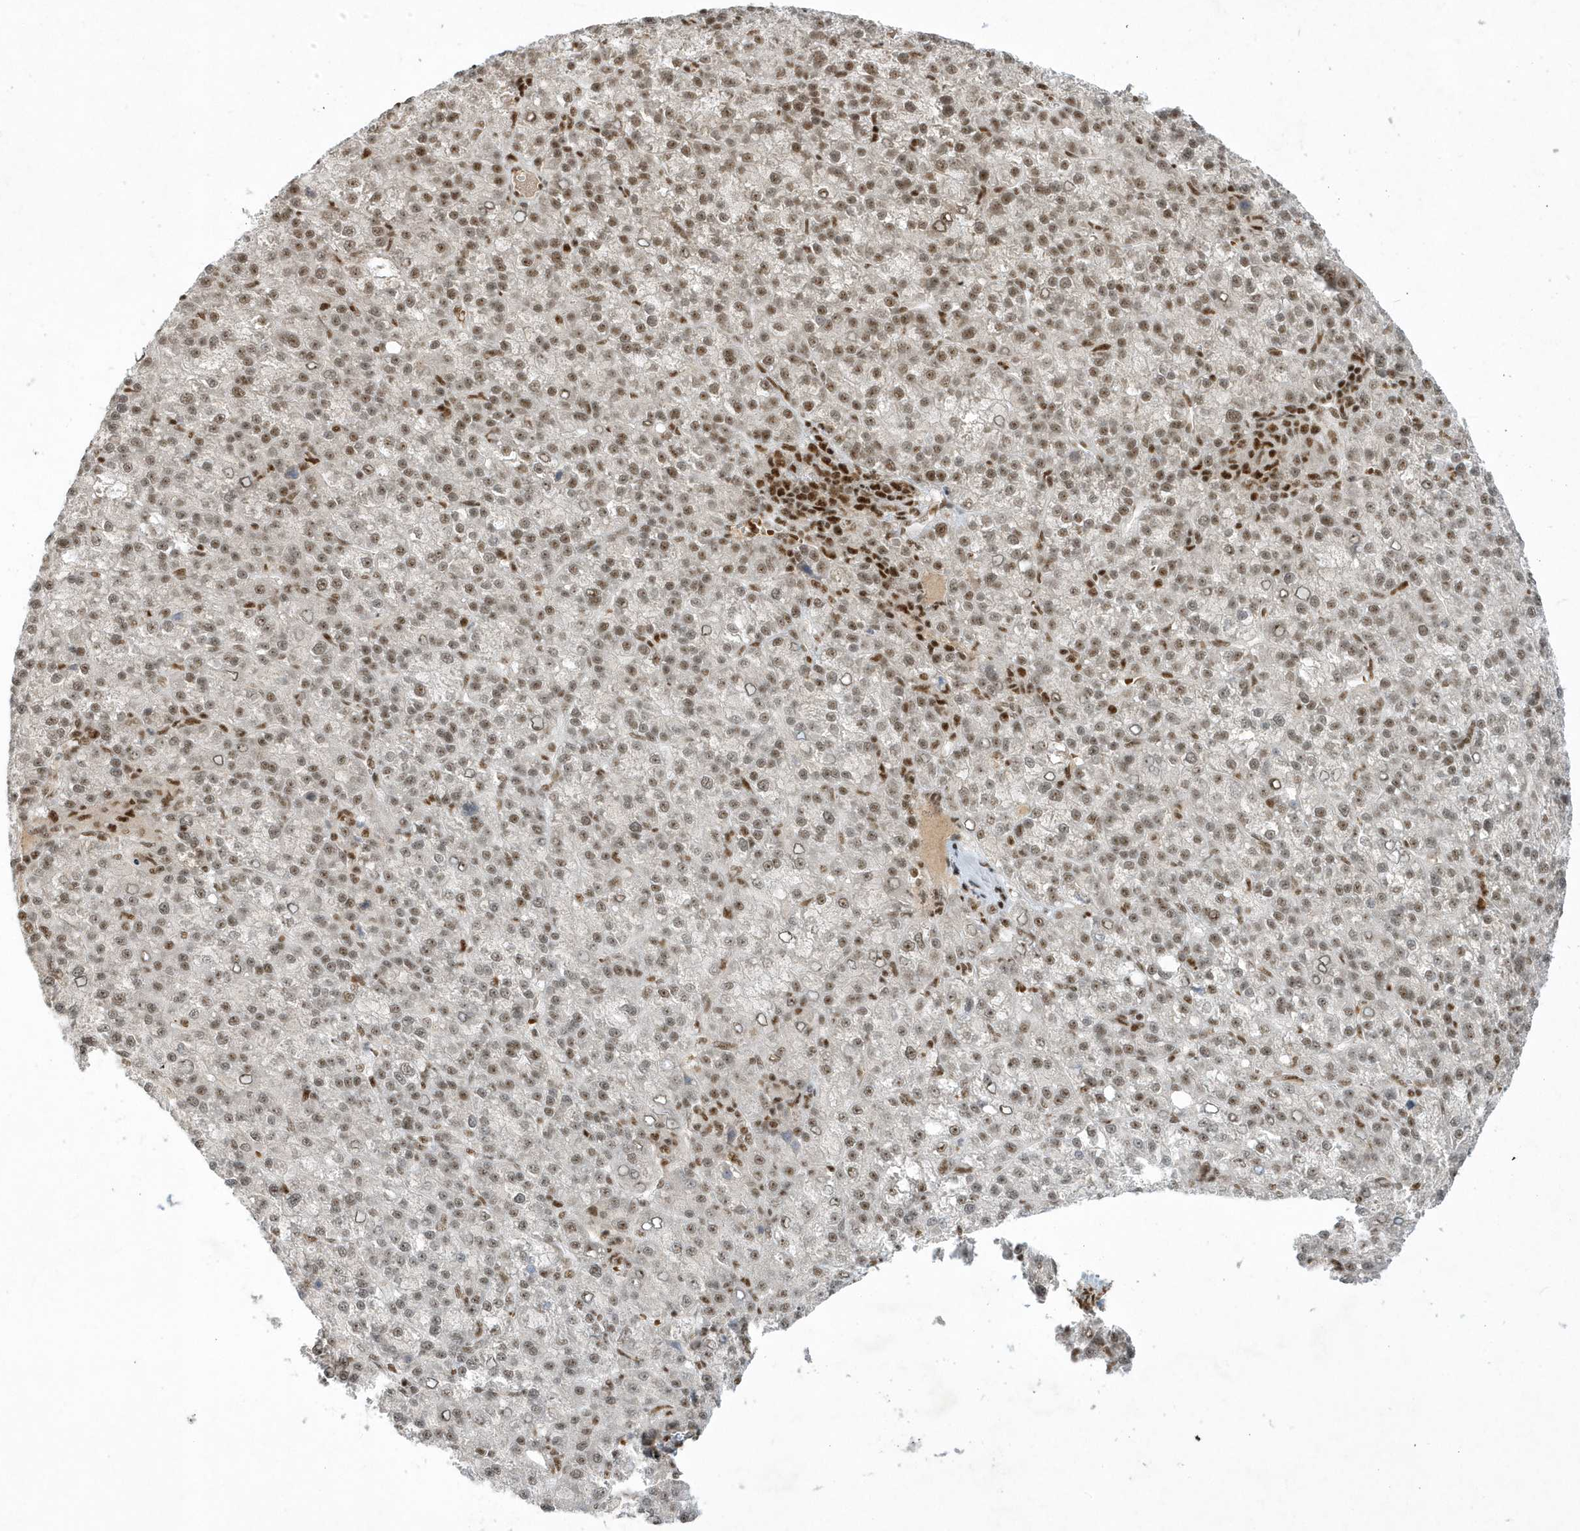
{"staining": {"intensity": "moderate", "quantity": "25%-75%", "location": "nuclear"}, "tissue": "liver cancer", "cell_type": "Tumor cells", "image_type": "cancer", "snomed": [{"axis": "morphology", "description": "Carcinoma, Hepatocellular, NOS"}, {"axis": "topography", "description": "Liver"}], "caption": "Hepatocellular carcinoma (liver) tissue demonstrates moderate nuclear positivity in about 25%-75% of tumor cells", "gene": "PPIL2", "patient": {"sex": "female", "age": 58}}